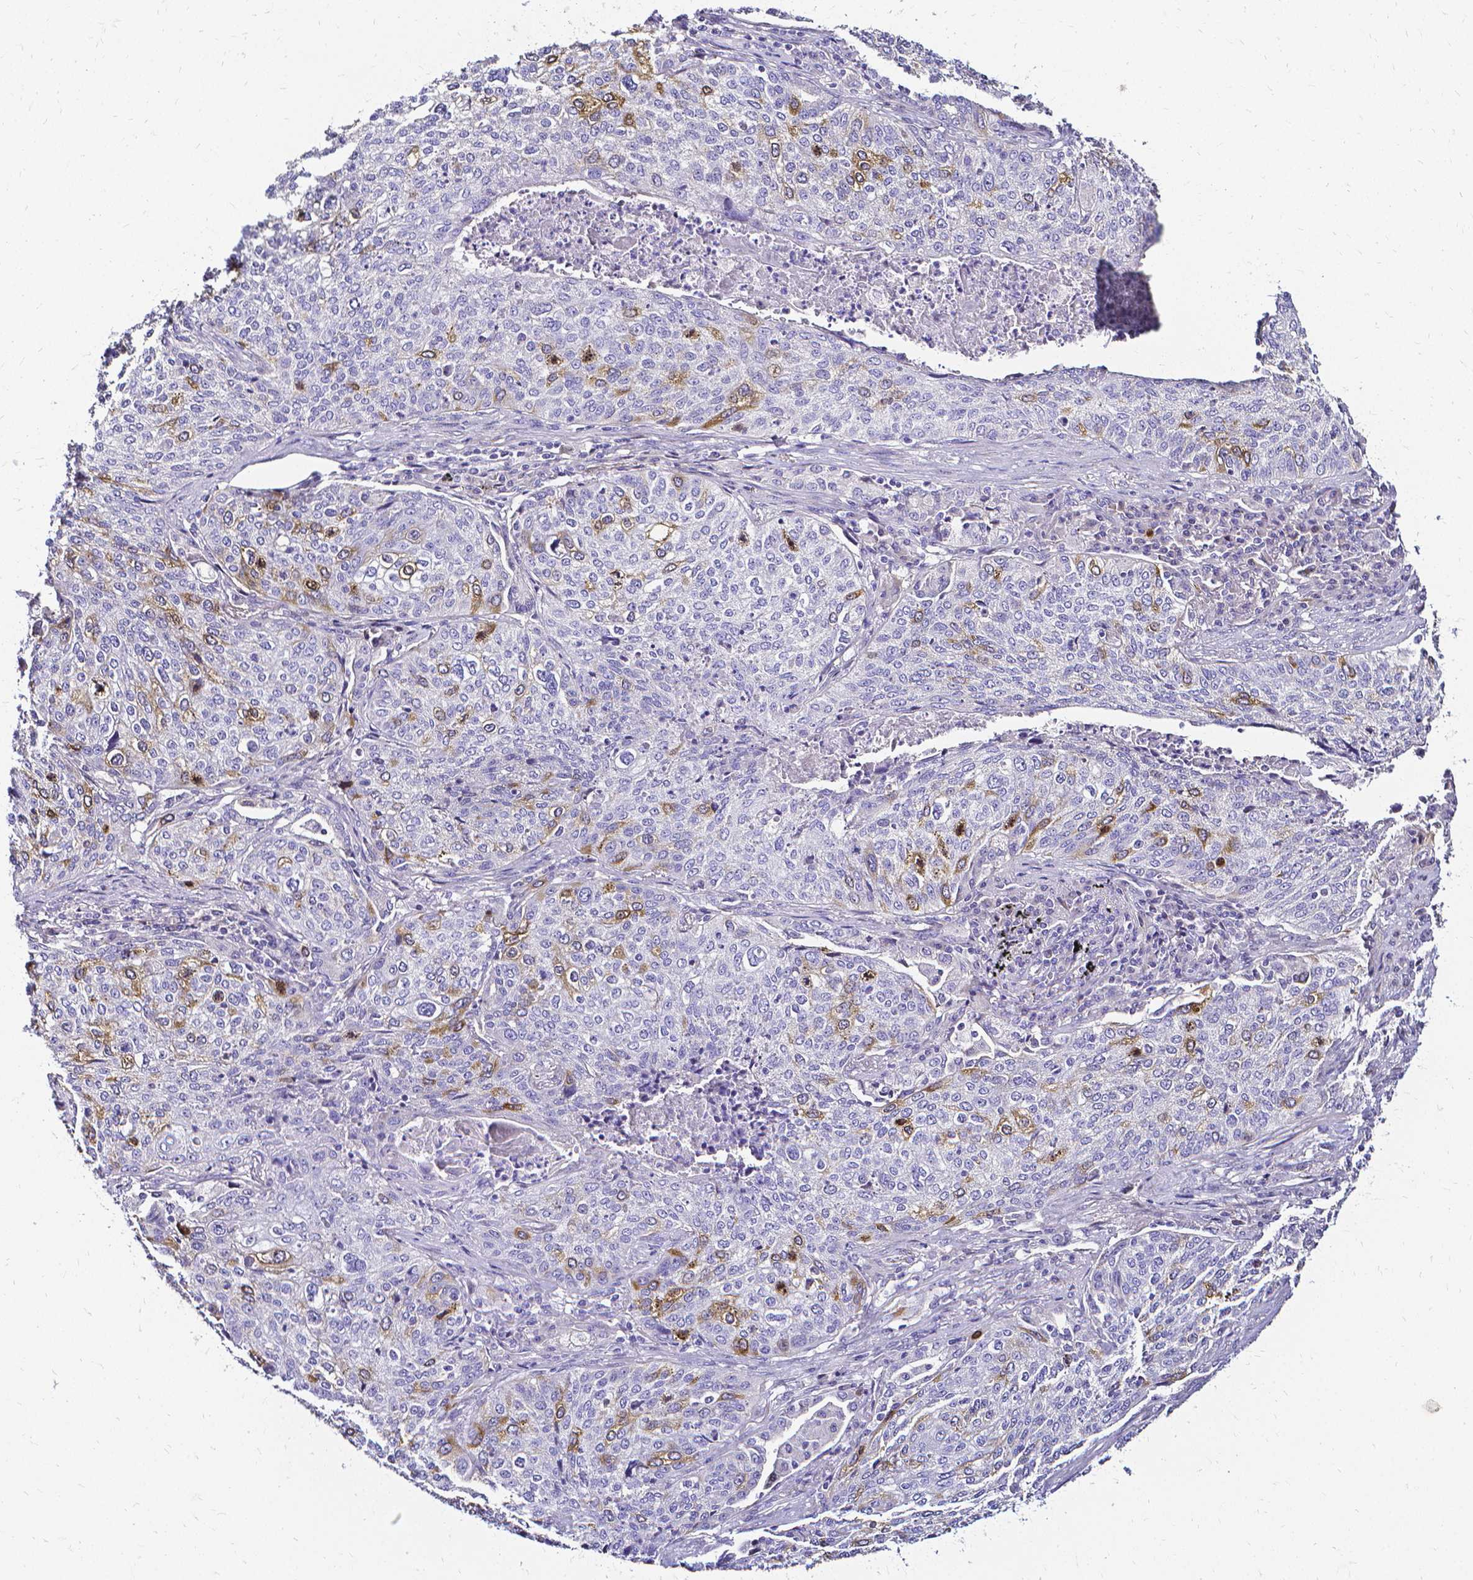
{"staining": {"intensity": "moderate", "quantity": "<25%", "location": "cytoplasmic/membranous"}, "tissue": "lung cancer", "cell_type": "Tumor cells", "image_type": "cancer", "snomed": [{"axis": "morphology", "description": "Squamous cell carcinoma, NOS"}, {"axis": "topography", "description": "Lung"}], "caption": "A photomicrograph showing moderate cytoplasmic/membranous staining in about <25% of tumor cells in lung cancer (squamous cell carcinoma), as visualized by brown immunohistochemical staining.", "gene": "CCNB1", "patient": {"sex": "male", "age": 63}}